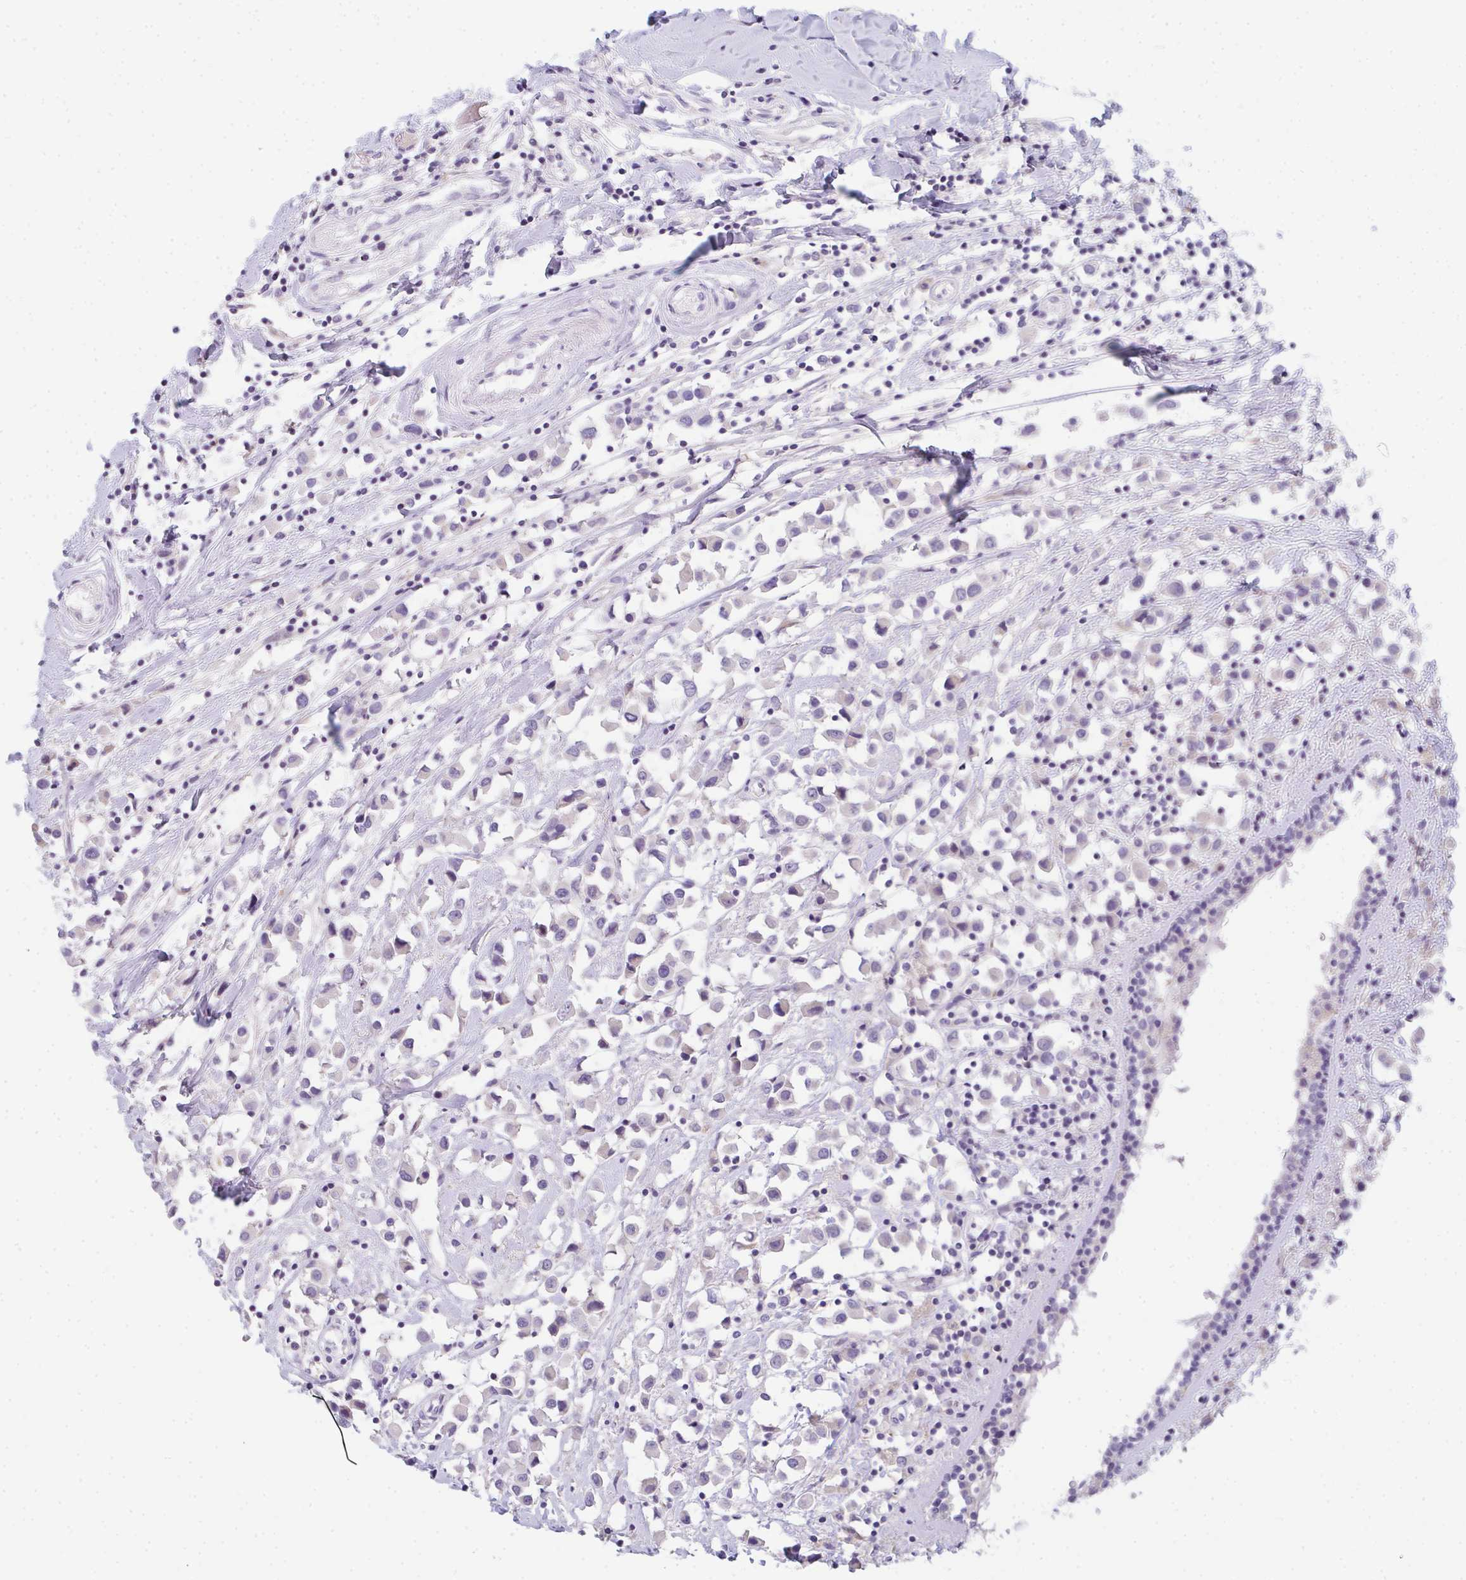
{"staining": {"intensity": "negative", "quantity": "none", "location": "none"}, "tissue": "breast cancer", "cell_type": "Tumor cells", "image_type": "cancer", "snomed": [{"axis": "morphology", "description": "Duct carcinoma"}, {"axis": "topography", "description": "Breast"}], "caption": "There is no significant staining in tumor cells of breast cancer (invasive ductal carcinoma).", "gene": "CACNA1S", "patient": {"sex": "female", "age": 61}}